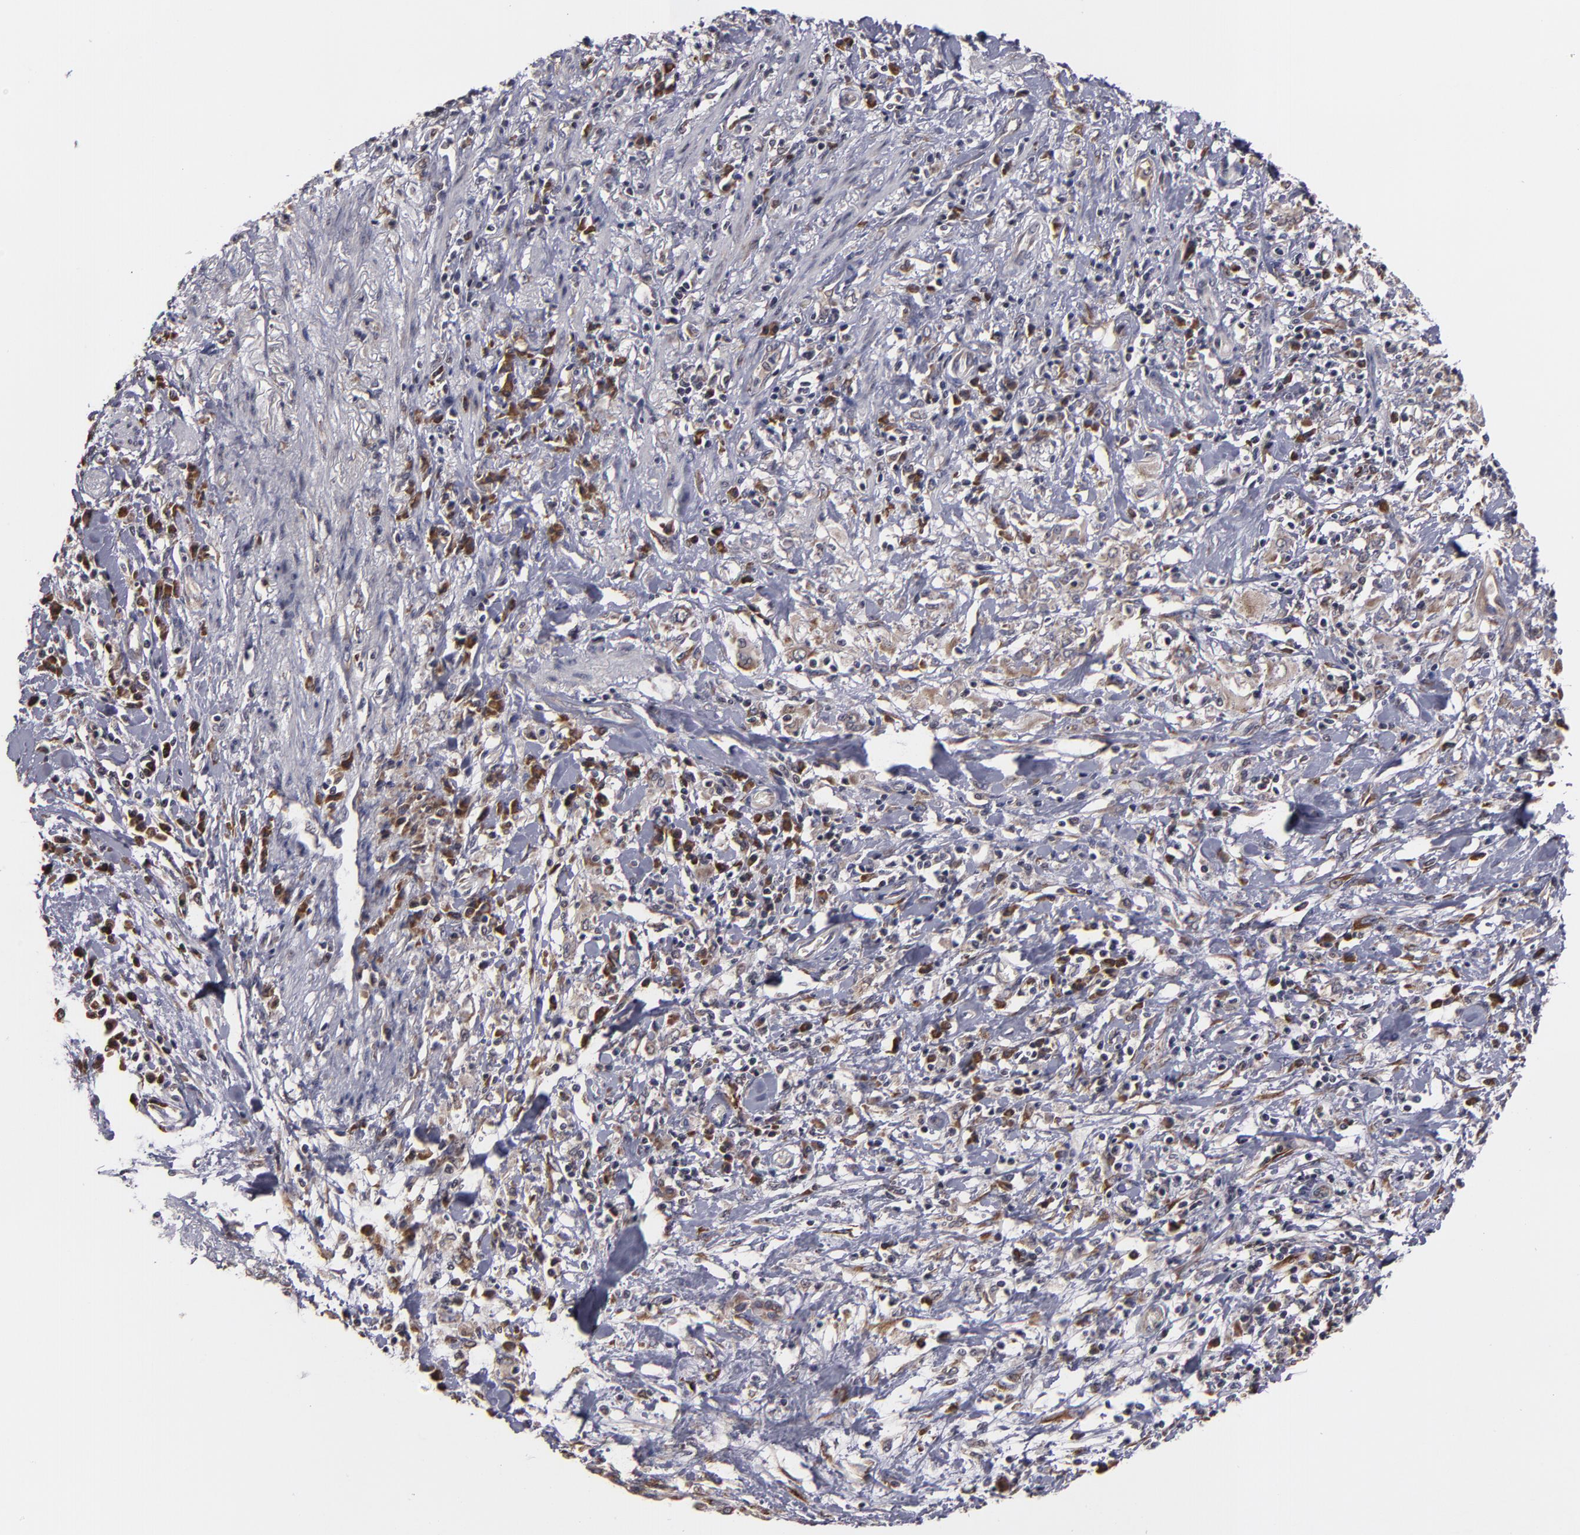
{"staining": {"intensity": "weak", "quantity": ">75%", "location": "cytoplasmic/membranous"}, "tissue": "pancreatic cancer", "cell_type": "Tumor cells", "image_type": "cancer", "snomed": [{"axis": "morphology", "description": "Adenocarcinoma, NOS"}, {"axis": "topography", "description": "Pancreas"}], "caption": "A high-resolution histopathology image shows immunohistochemistry staining of pancreatic cancer, which exhibits weak cytoplasmic/membranous staining in approximately >75% of tumor cells.", "gene": "CASP1", "patient": {"sex": "female", "age": 64}}